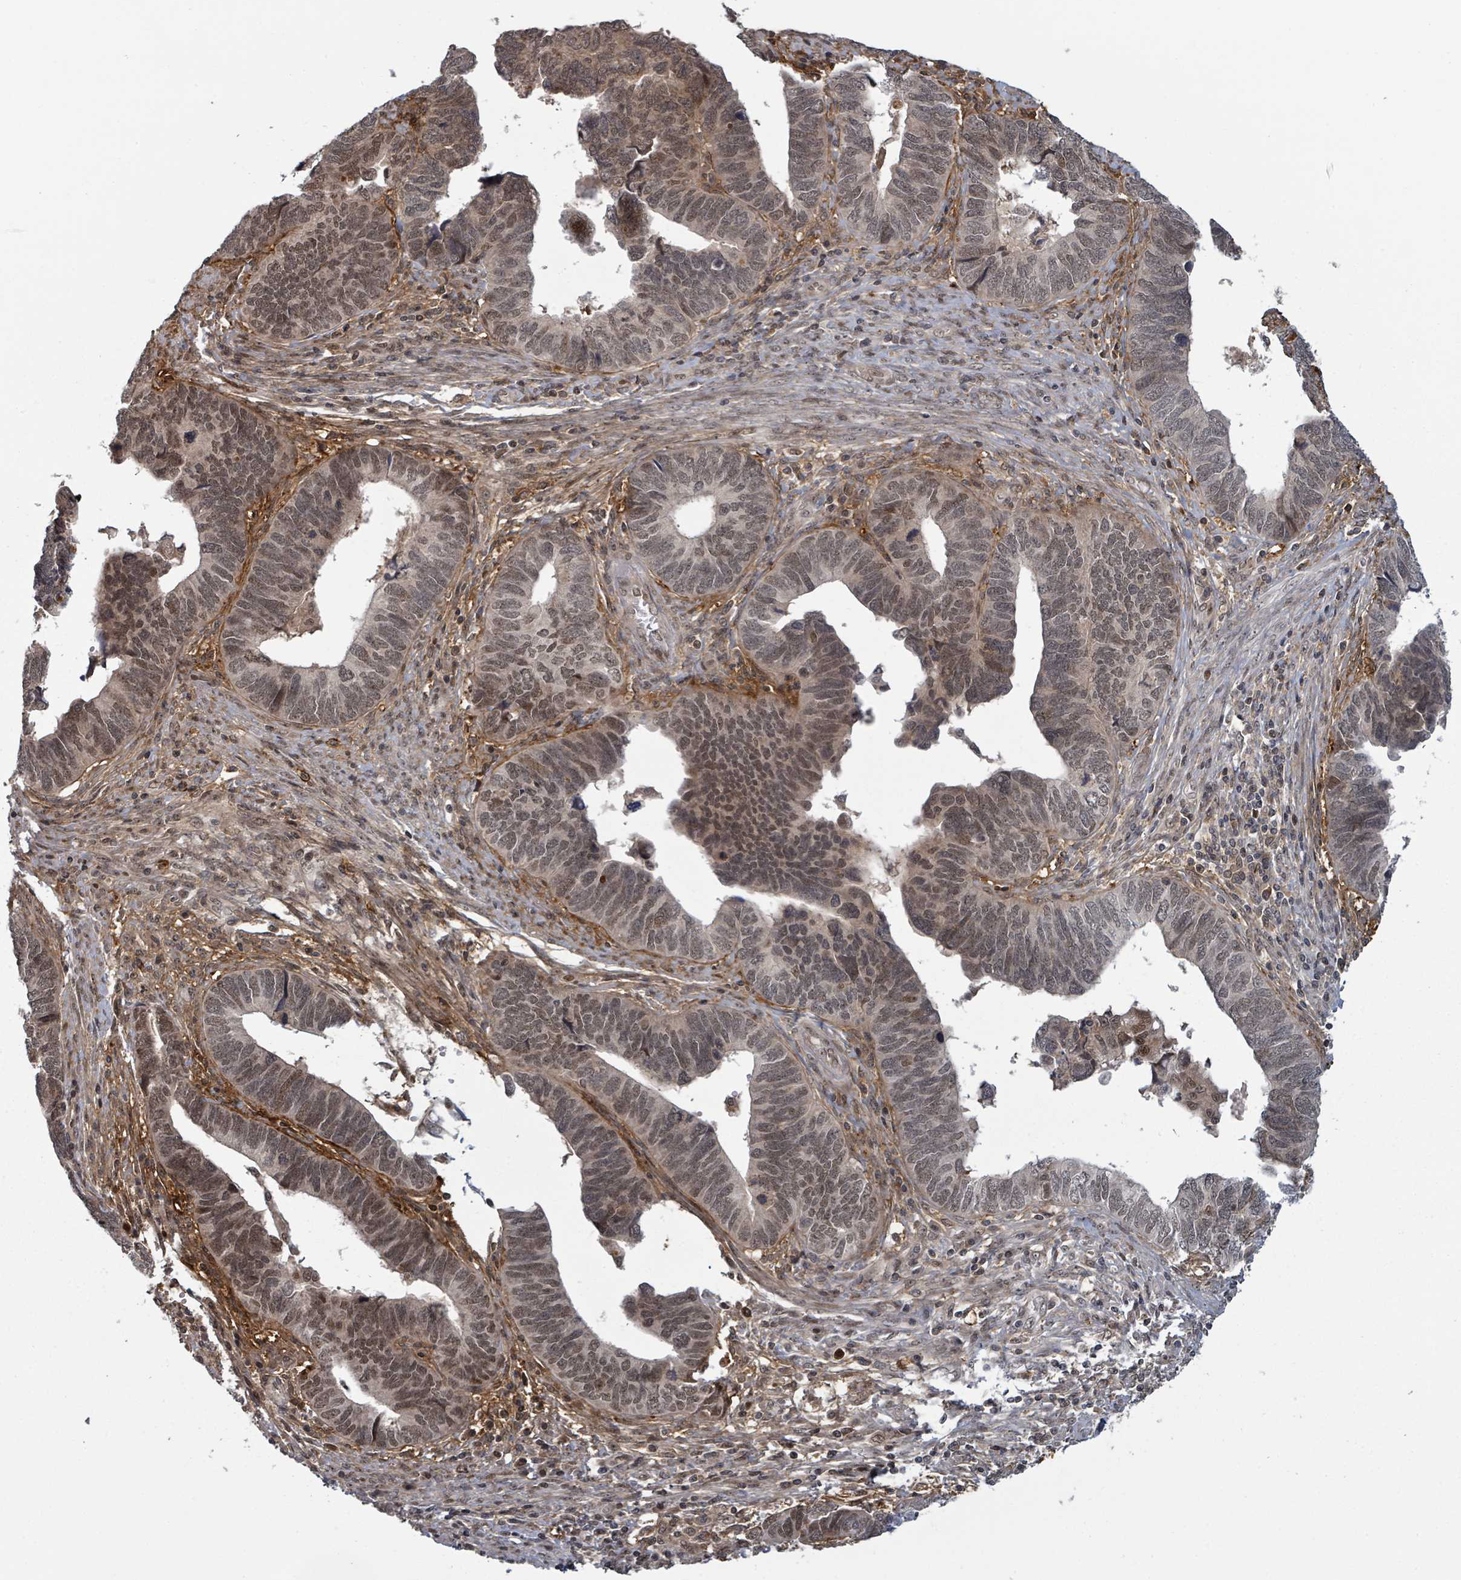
{"staining": {"intensity": "strong", "quantity": "25%-75%", "location": "nuclear"}, "tissue": "endometrial cancer", "cell_type": "Tumor cells", "image_type": "cancer", "snomed": [{"axis": "morphology", "description": "Adenocarcinoma, NOS"}, {"axis": "topography", "description": "Endometrium"}], "caption": "IHC staining of endometrial cancer, which reveals high levels of strong nuclear positivity in approximately 25%-75% of tumor cells indicating strong nuclear protein expression. The staining was performed using DAB (brown) for protein detection and nuclei were counterstained in hematoxylin (blue).", "gene": "GTF3C1", "patient": {"sex": "female", "age": 79}}